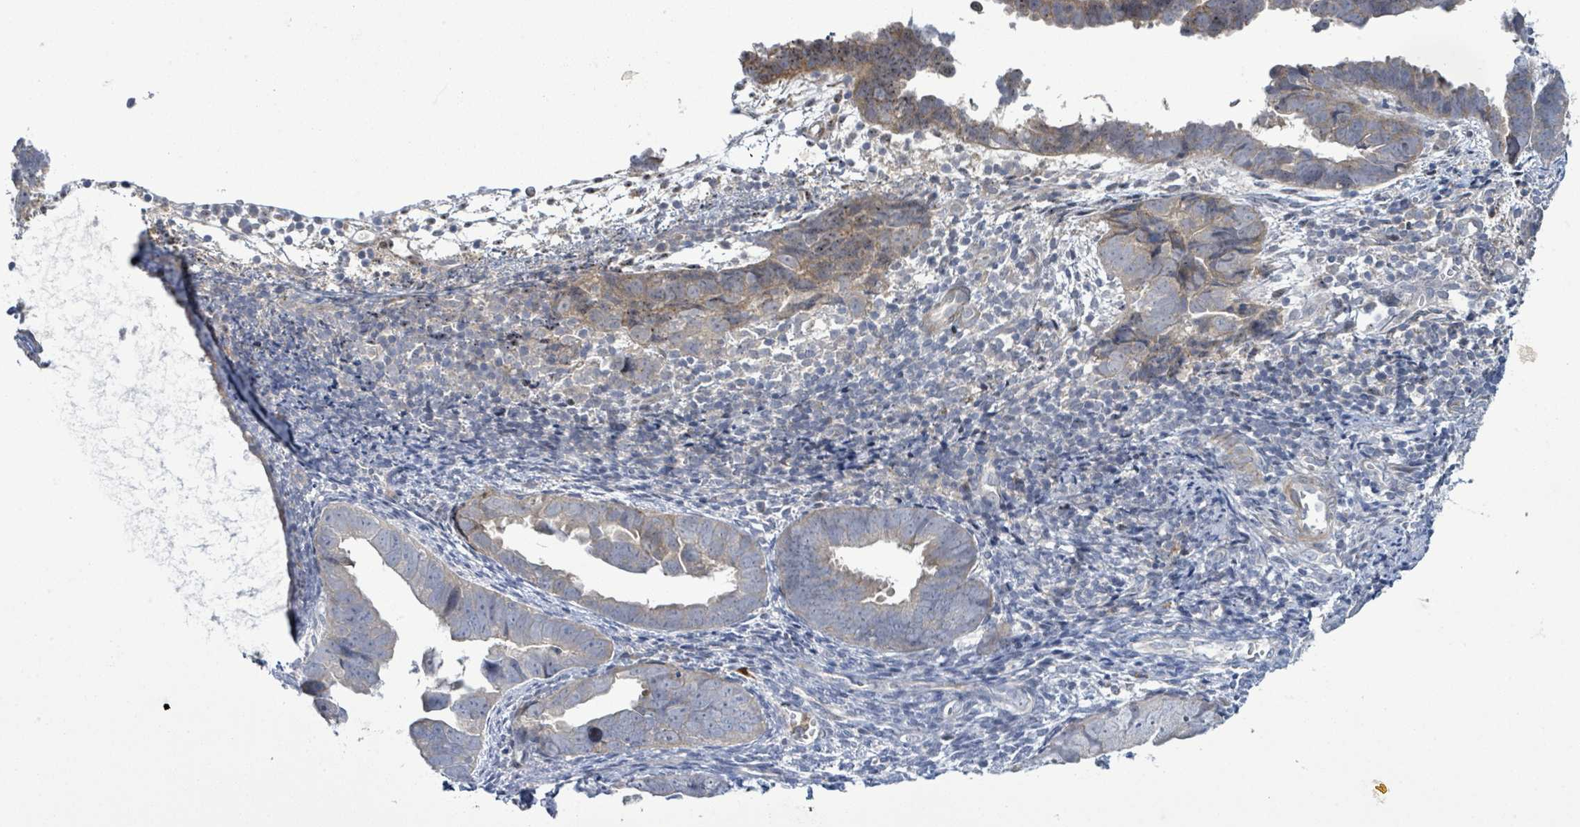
{"staining": {"intensity": "weak", "quantity": "<25%", "location": "cytoplasmic/membranous"}, "tissue": "endometrial cancer", "cell_type": "Tumor cells", "image_type": "cancer", "snomed": [{"axis": "morphology", "description": "Adenocarcinoma, NOS"}, {"axis": "topography", "description": "Endometrium"}], "caption": "Immunohistochemistry of endometrial adenocarcinoma exhibits no positivity in tumor cells. The staining was performed using DAB to visualize the protein expression in brown, while the nuclei were stained in blue with hematoxylin (Magnification: 20x).", "gene": "SLIT3", "patient": {"sex": "female", "age": 75}}